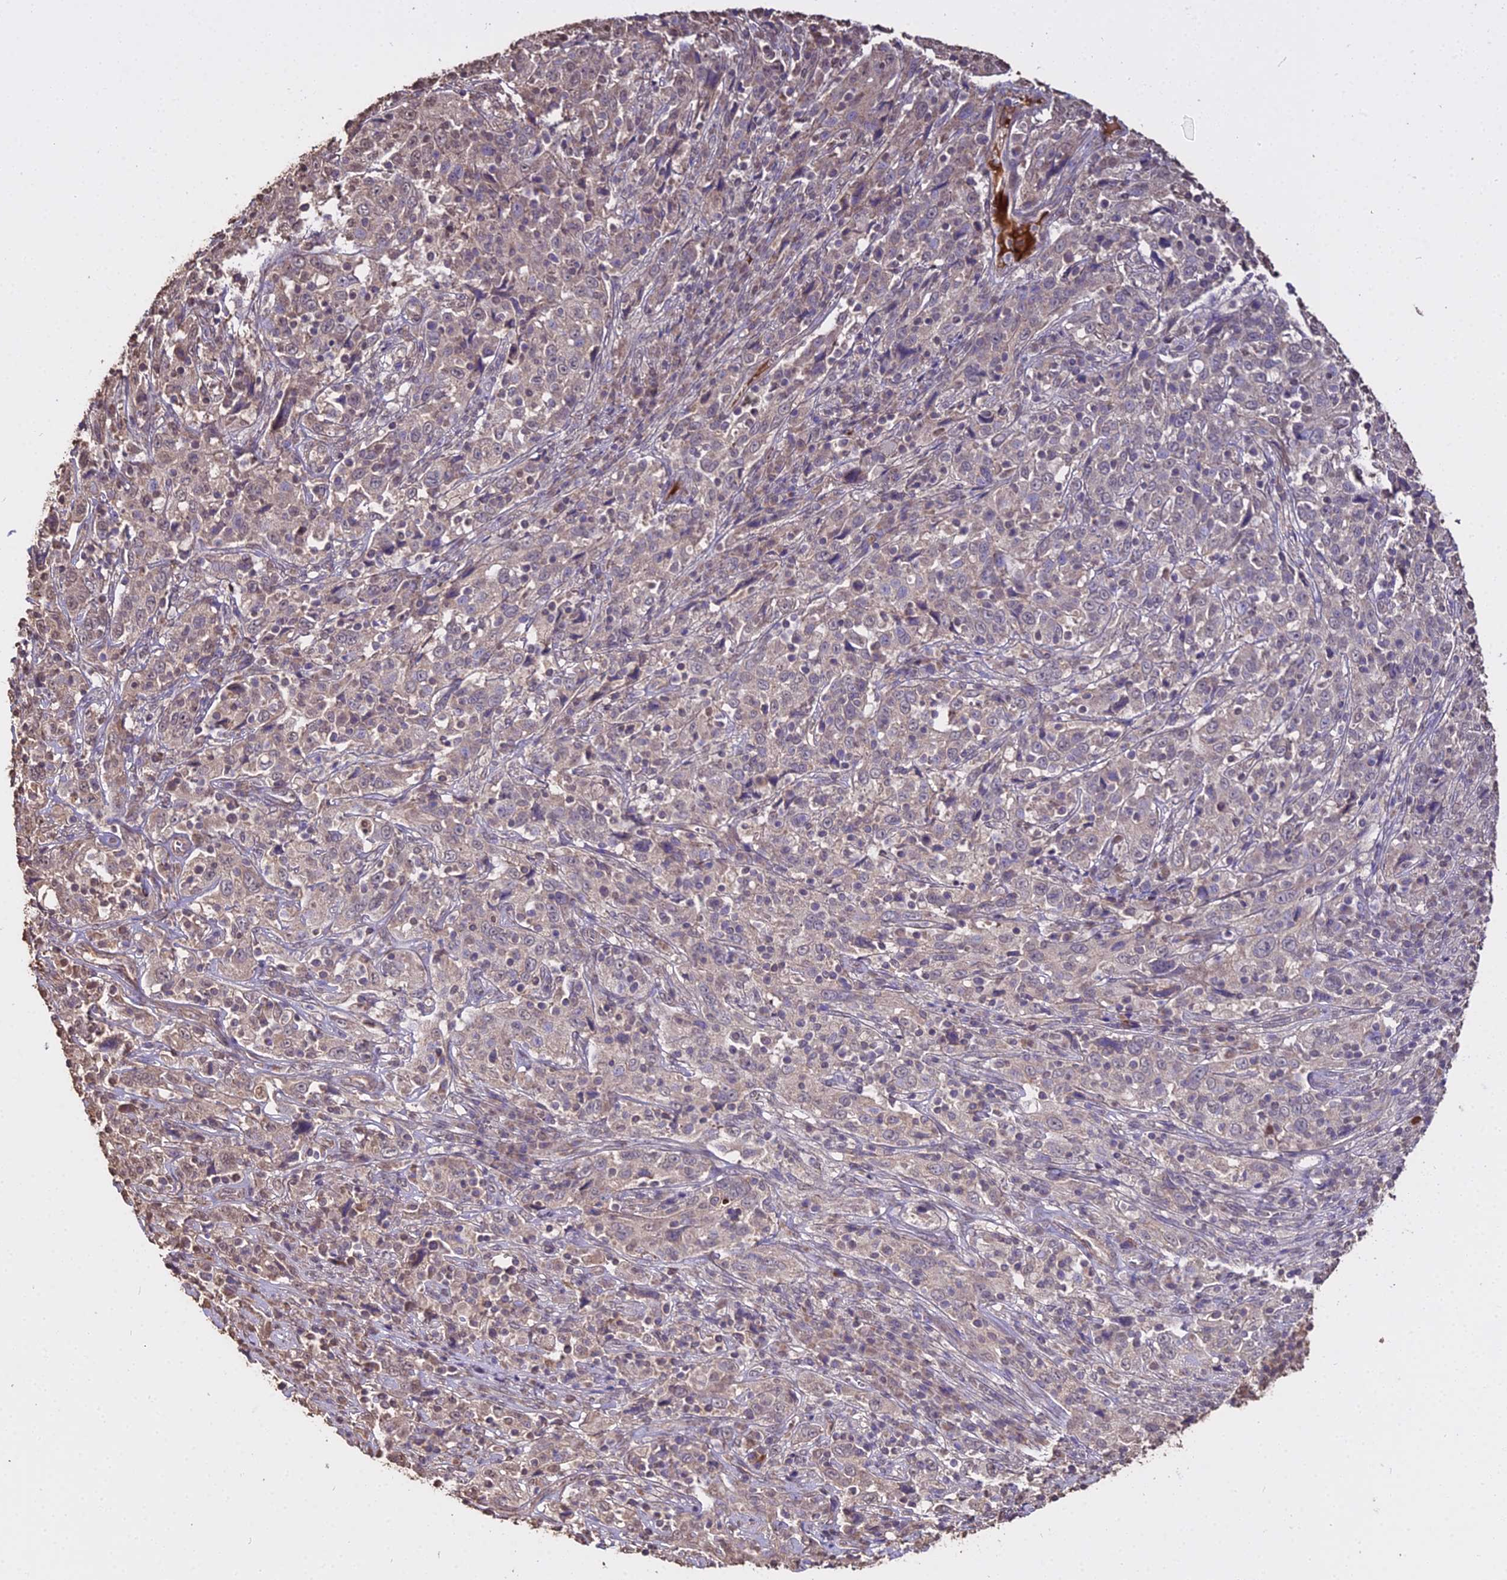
{"staining": {"intensity": "weak", "quantity": "<25%", "location": "cytoplasmic/membranous"}, "tissue": "cervical cancer", "cell_type": "Tumor cells", "image_type": "cancer", "snomed": [{"axis": "morphology", "description": "Squamous cell carcinoma, NOS"}, {"axis": "topography", "description": "Cervix"}], "caption": "Micrograph shows no protein staining in tumor cells of cervical cancer (squamous cell carcinoma) tissue. (DAB immunohistochemistry (IHC), high magnification).", "gene": "METTL13", "patient": {"sex": "female", "age": 46}}